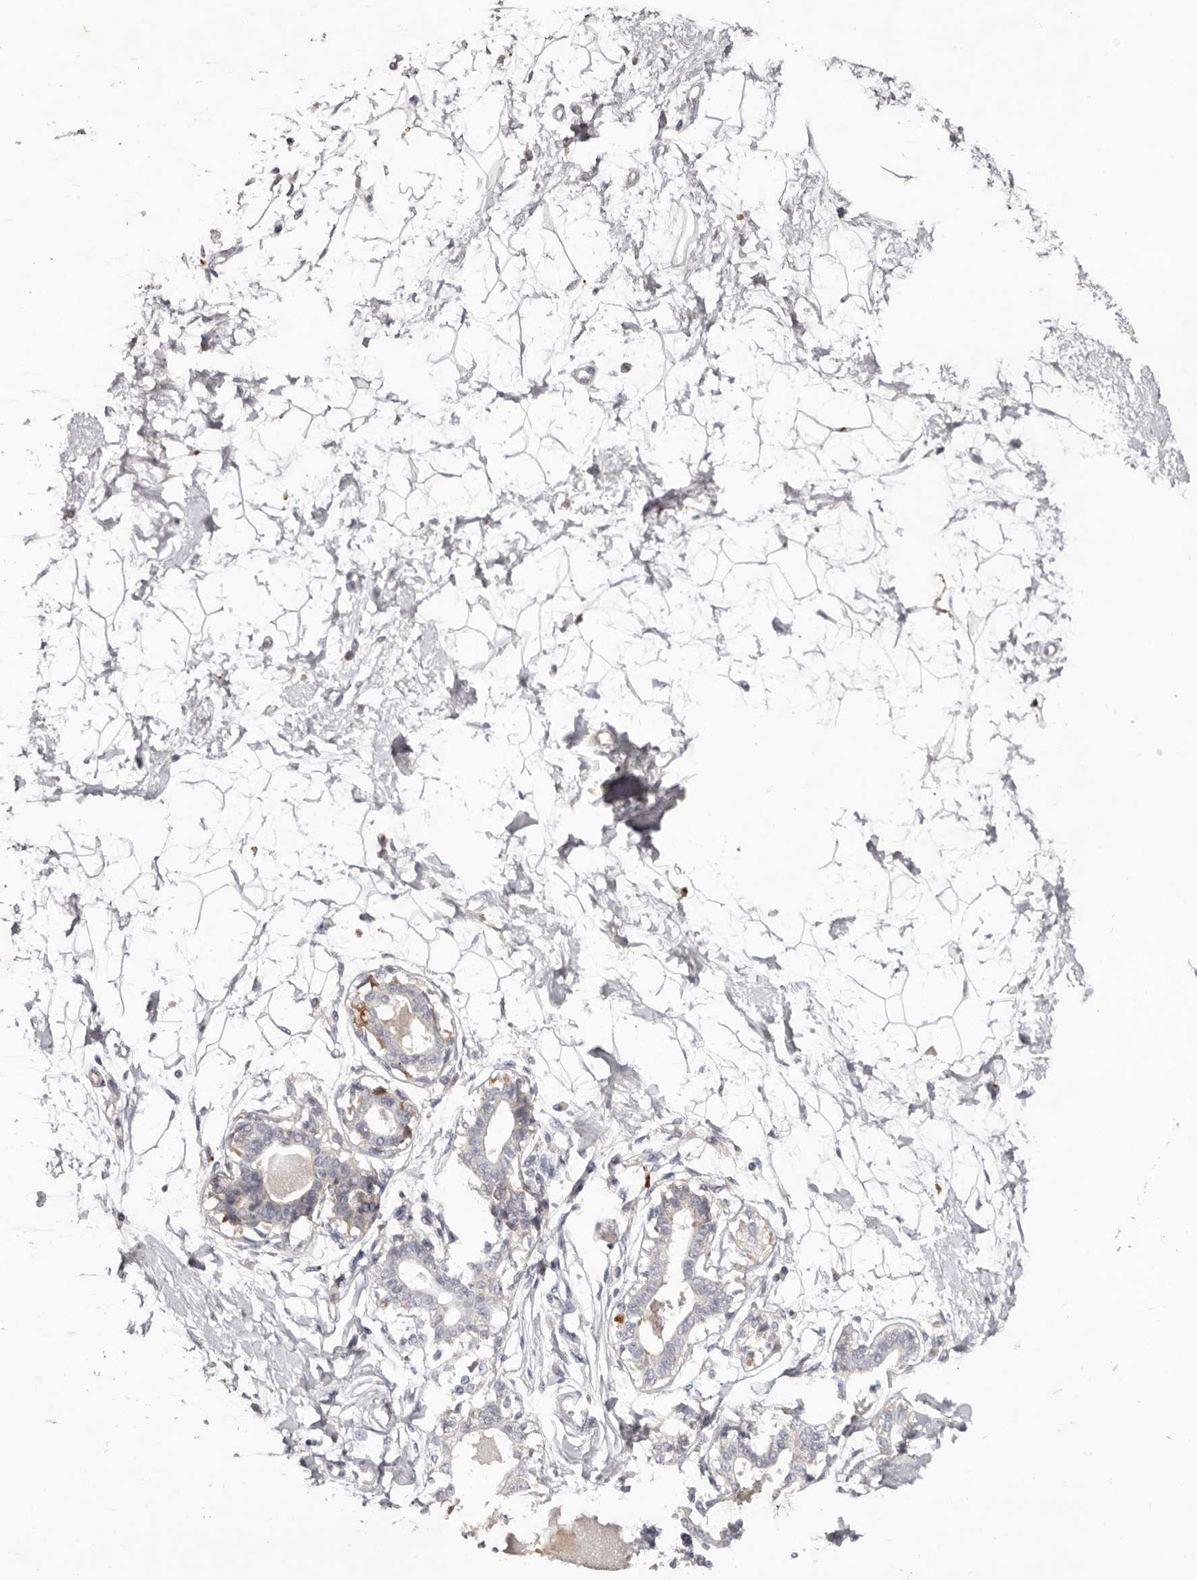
{"staining": {"intensity": "negative", "quantity": "none", "location": "none"}, "tissue": "breast", "cell_type": "Adipocytes", "image_type": "normal", "snomed": [{"axis": "morphology", "description": "Normal tissue, NOS"}, {"axis": "topography", "description": "Breast"}], "caption": "IHC of normal breast demonstrates no expression in adipocytes. Brightfield microscopy of immunohistochemistry stained with DAB (3,3'-diaminobenzidine) (brown) and hematoxylin (blue), captured at high magnification.", "gene": "SCUBE2", "patient": {"sex": "female", "age": 45}}